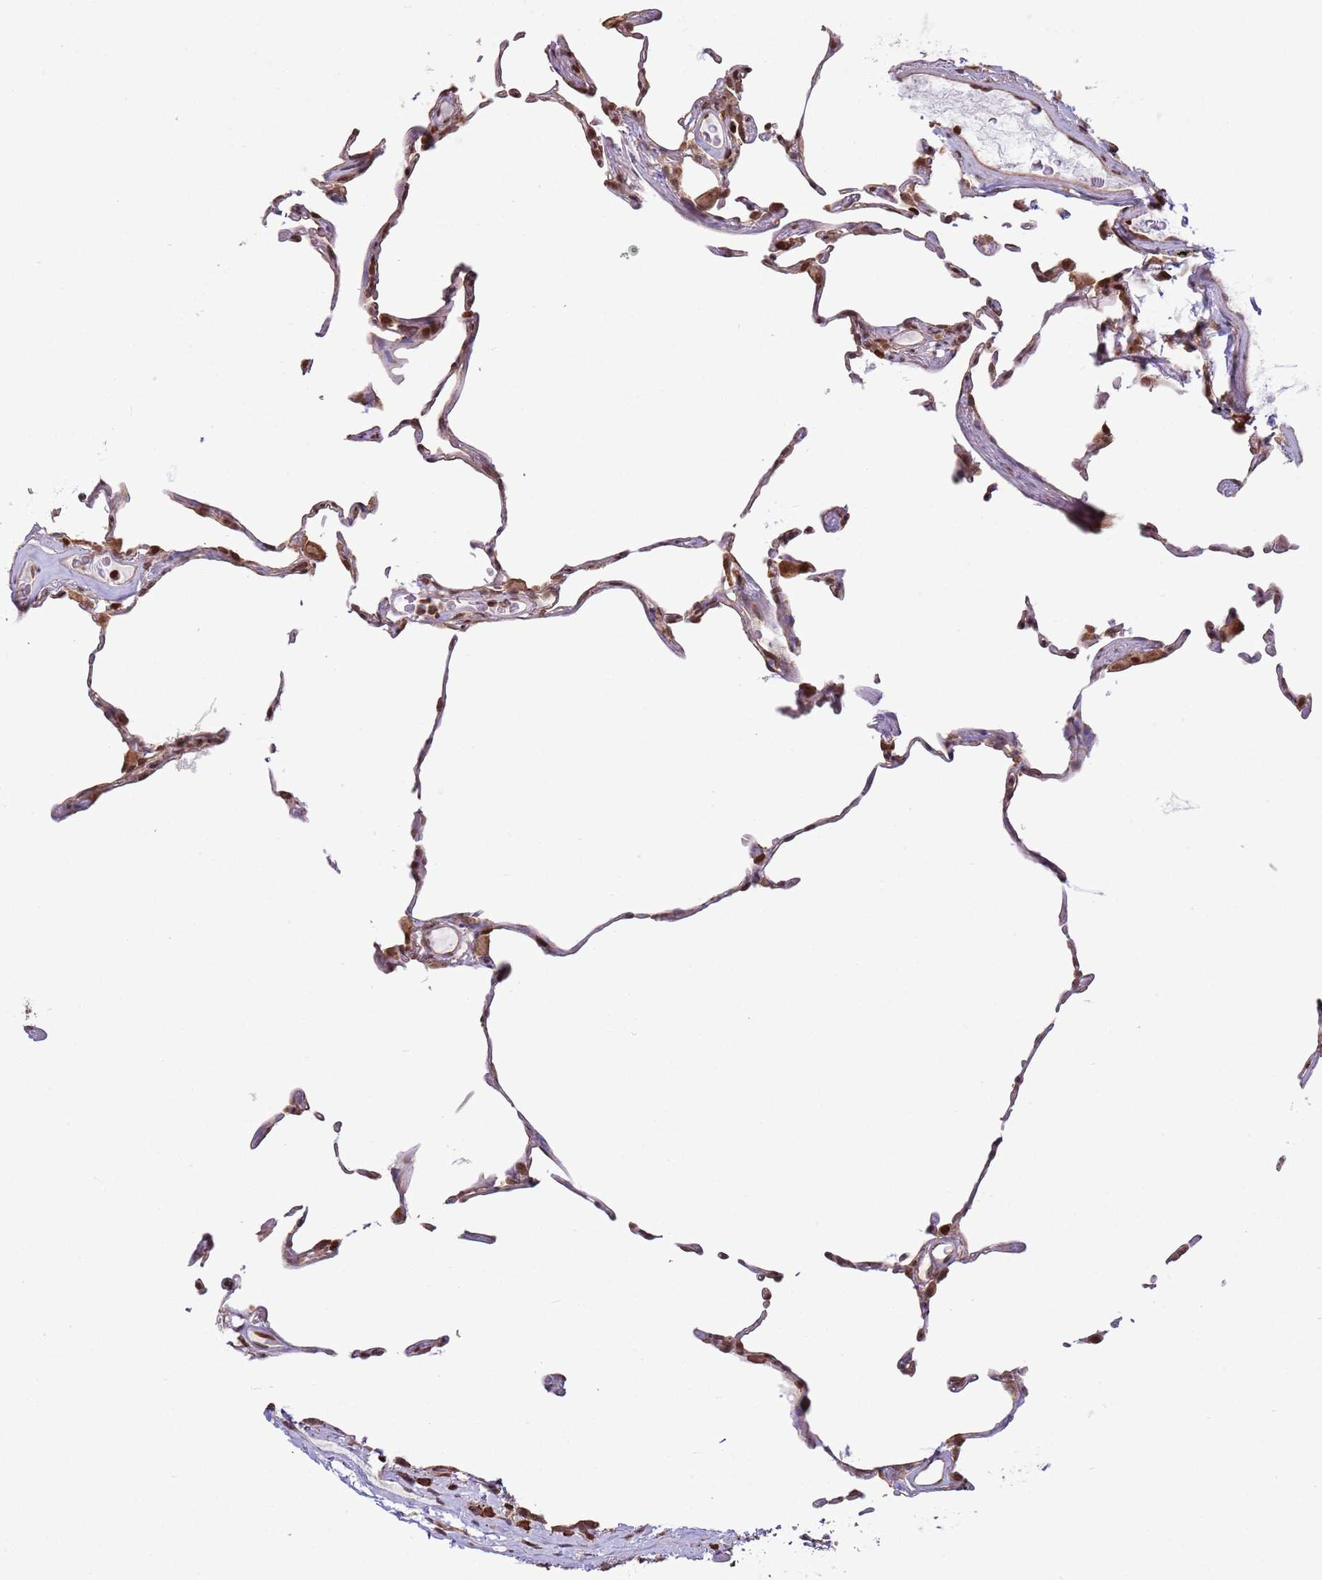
{"staining": {"intensity": "weak", "quantity": "25%-75%", "location": "cytoplasmic/membranous"}, "tissue": "lung", "cell_type": "Alveolar cells", "image_type": "normal", "snomed": [{"axis": "morphology", "description": "Normal tissue, NOS"}, {"axis": "topography", "description": "Lung"}], "caption": "An image of human lung stained for a protein shows weak cytoplasmic/membranous brown staining in alveolar cells. Nuclei are stained in blue.", "gene": "SCAF1", "patient": {"sex": "female", "age": 57}}